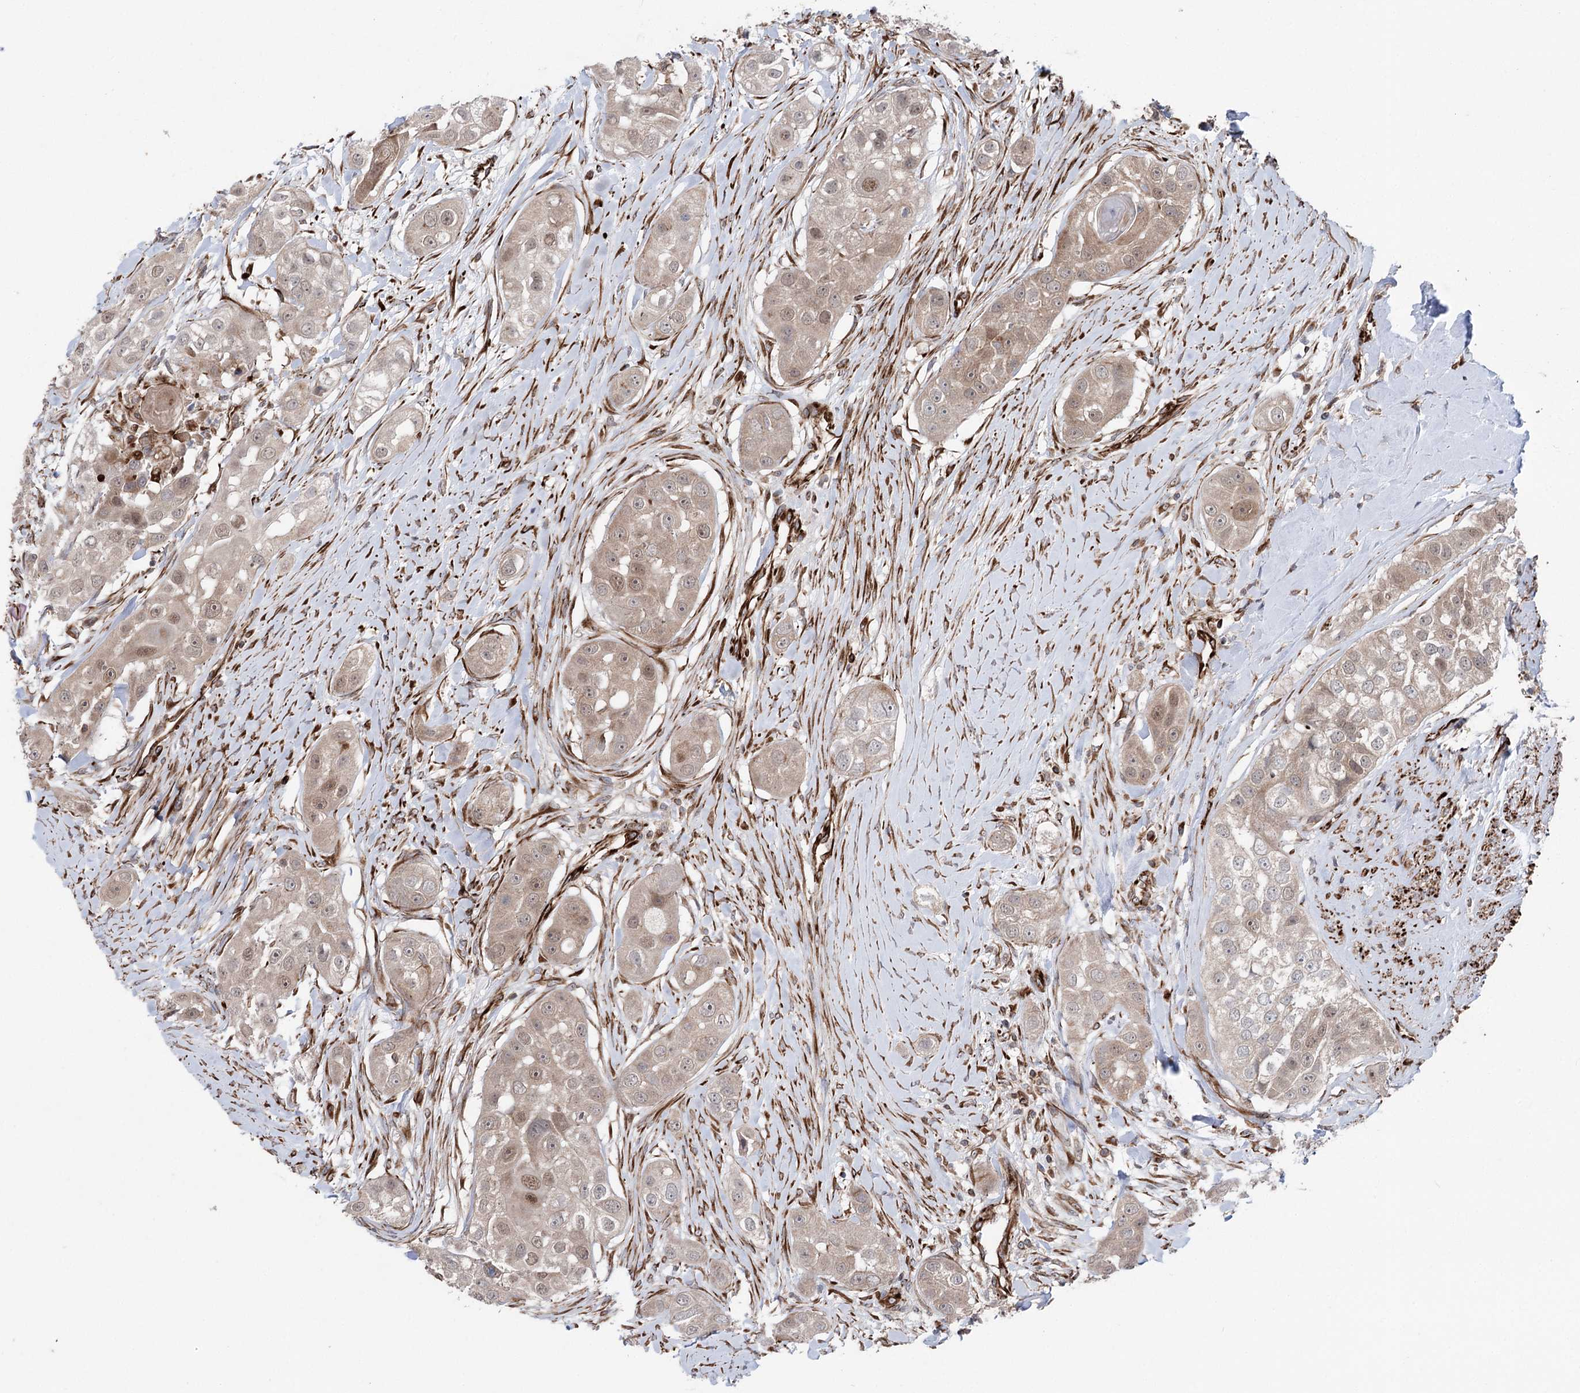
{"staining": {"intensity": "weak", "quantity": ">75%", "location": "cytoplasmic/membranous,nuclear"}, "tissue": "head and neck cancer", "cell_type": "Tumor cells", "image_type": "cancer", "snomed": [{"axis": "morphology", "description": "Normal tissue, NOS"}, {"axis": "morphology", "description": "Squamous cell carcinoma, NOS"}, {"axis": "topography", "description": "Skeletal muscle"}, {"axis": "topography", "description": "Head-Neck"}], "caption": "IHC (DAB) staining of human squamous cell carcinoma (head and neck) displays weak cytoplasmic/membranous and nuclear protein expression in about >75% of tumor cells. (Stains: DAB (3,3'-diaminobenzidine) in brown, nuclei in blue, Microscopy: brightfield microscopy at high magnification).", "gene": "MIB1", "patient": {"sex": "male", "age": 51}}